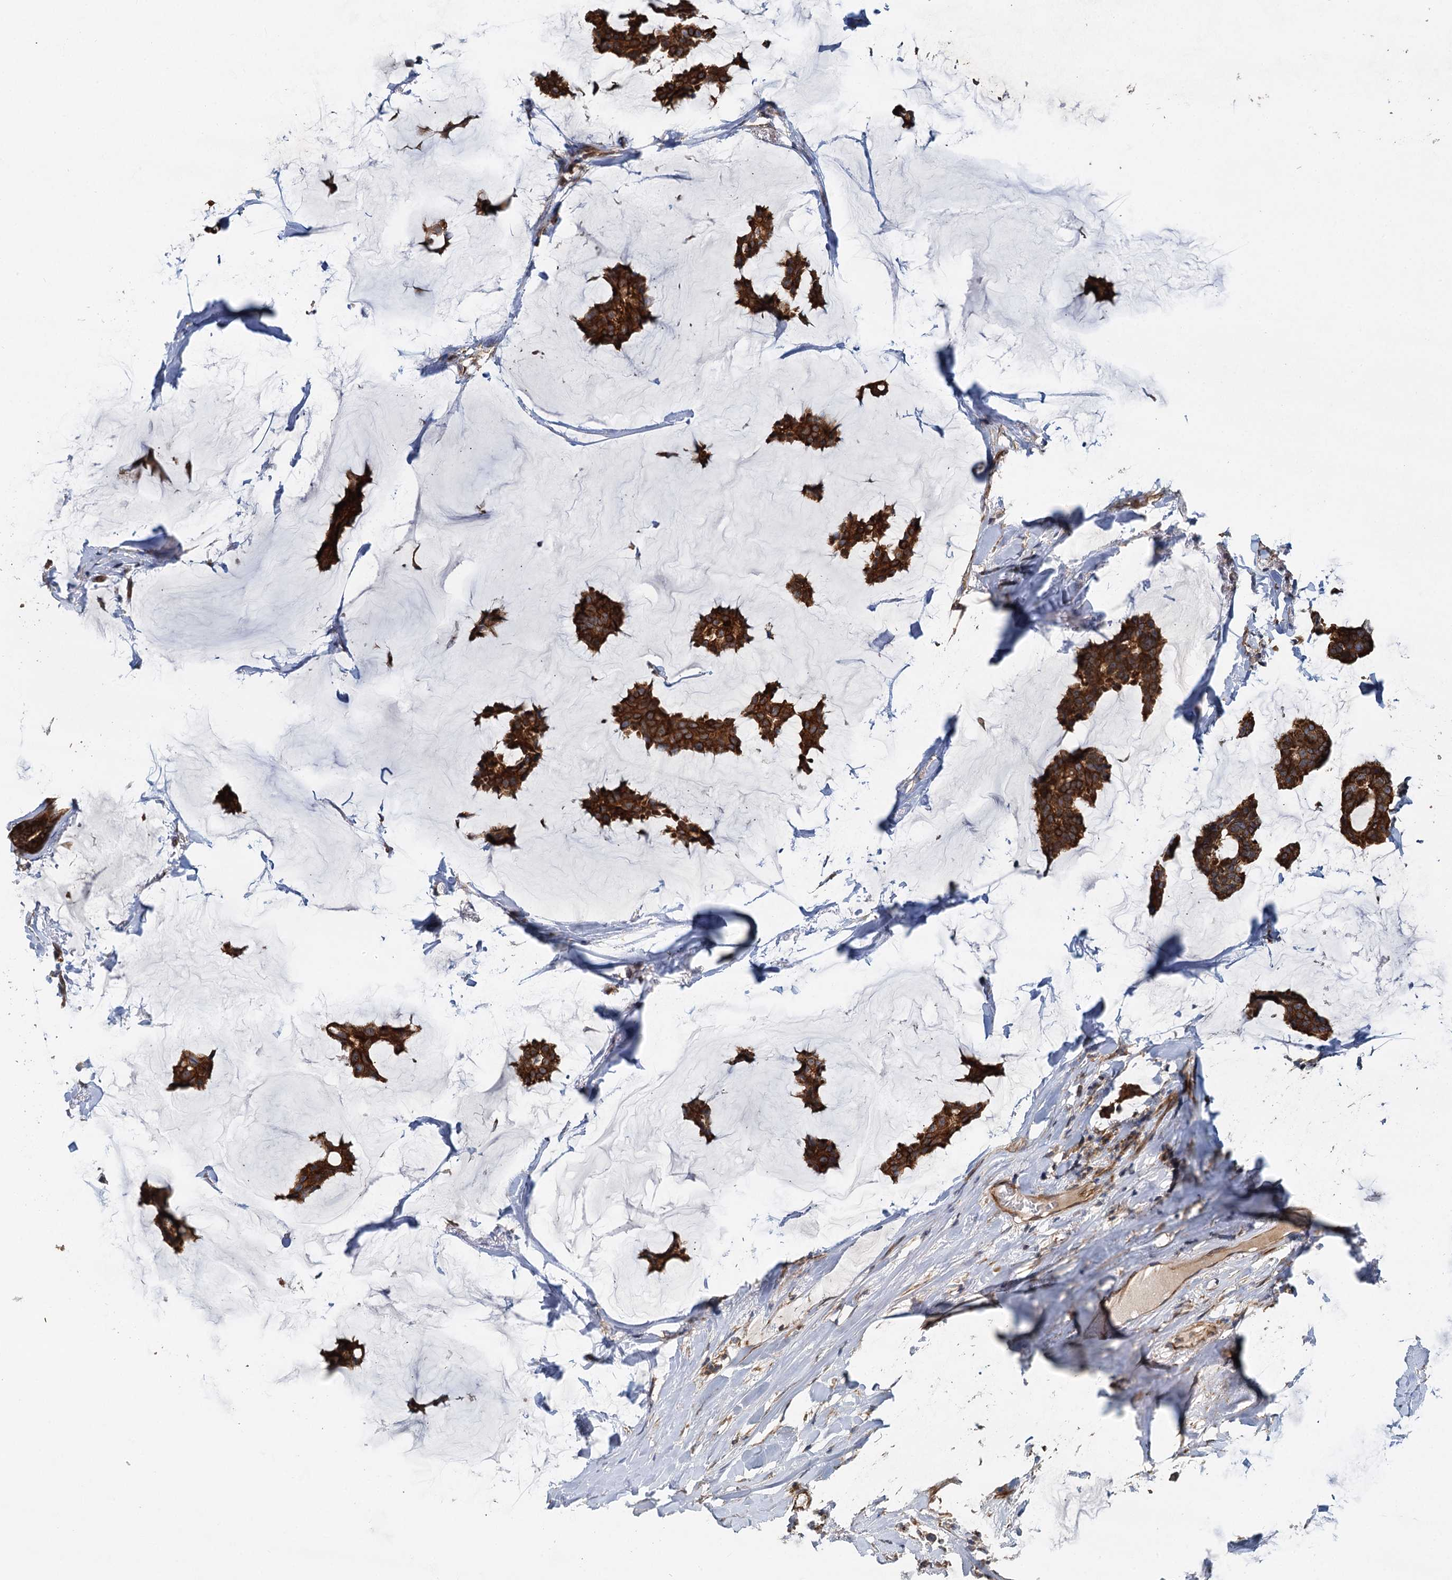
{"staining": {"intensity": "strong", "quantity": ">75%", "location": "cytoplasmic/membranous"}, "tissue": "breast cancer", "cell_type": "Tumor cells", "image_type": "cancer", "snomed": [{"axis": "morphology", "description": "Duct carcinoma"}, {"axis": "topography", "description": "Breast"}], "caption": "High-magnification brightfield microscopy of breast intraductal carcinoma stained with DAB (3,3'-diaminobenzidine) (brown) and counterstained with hematoxylin (blue). tumor cells exhibit strong cytoplasmic/membranous staining is identified in about>75% of cells. The staining was performed using DAB to visualize the protein expression in brown, while the nuclei were stained in blue with hematoxylin (Magnification: 20x).", "gene": "LRRK2", "patient": {"sex": "female", "age": 93}}